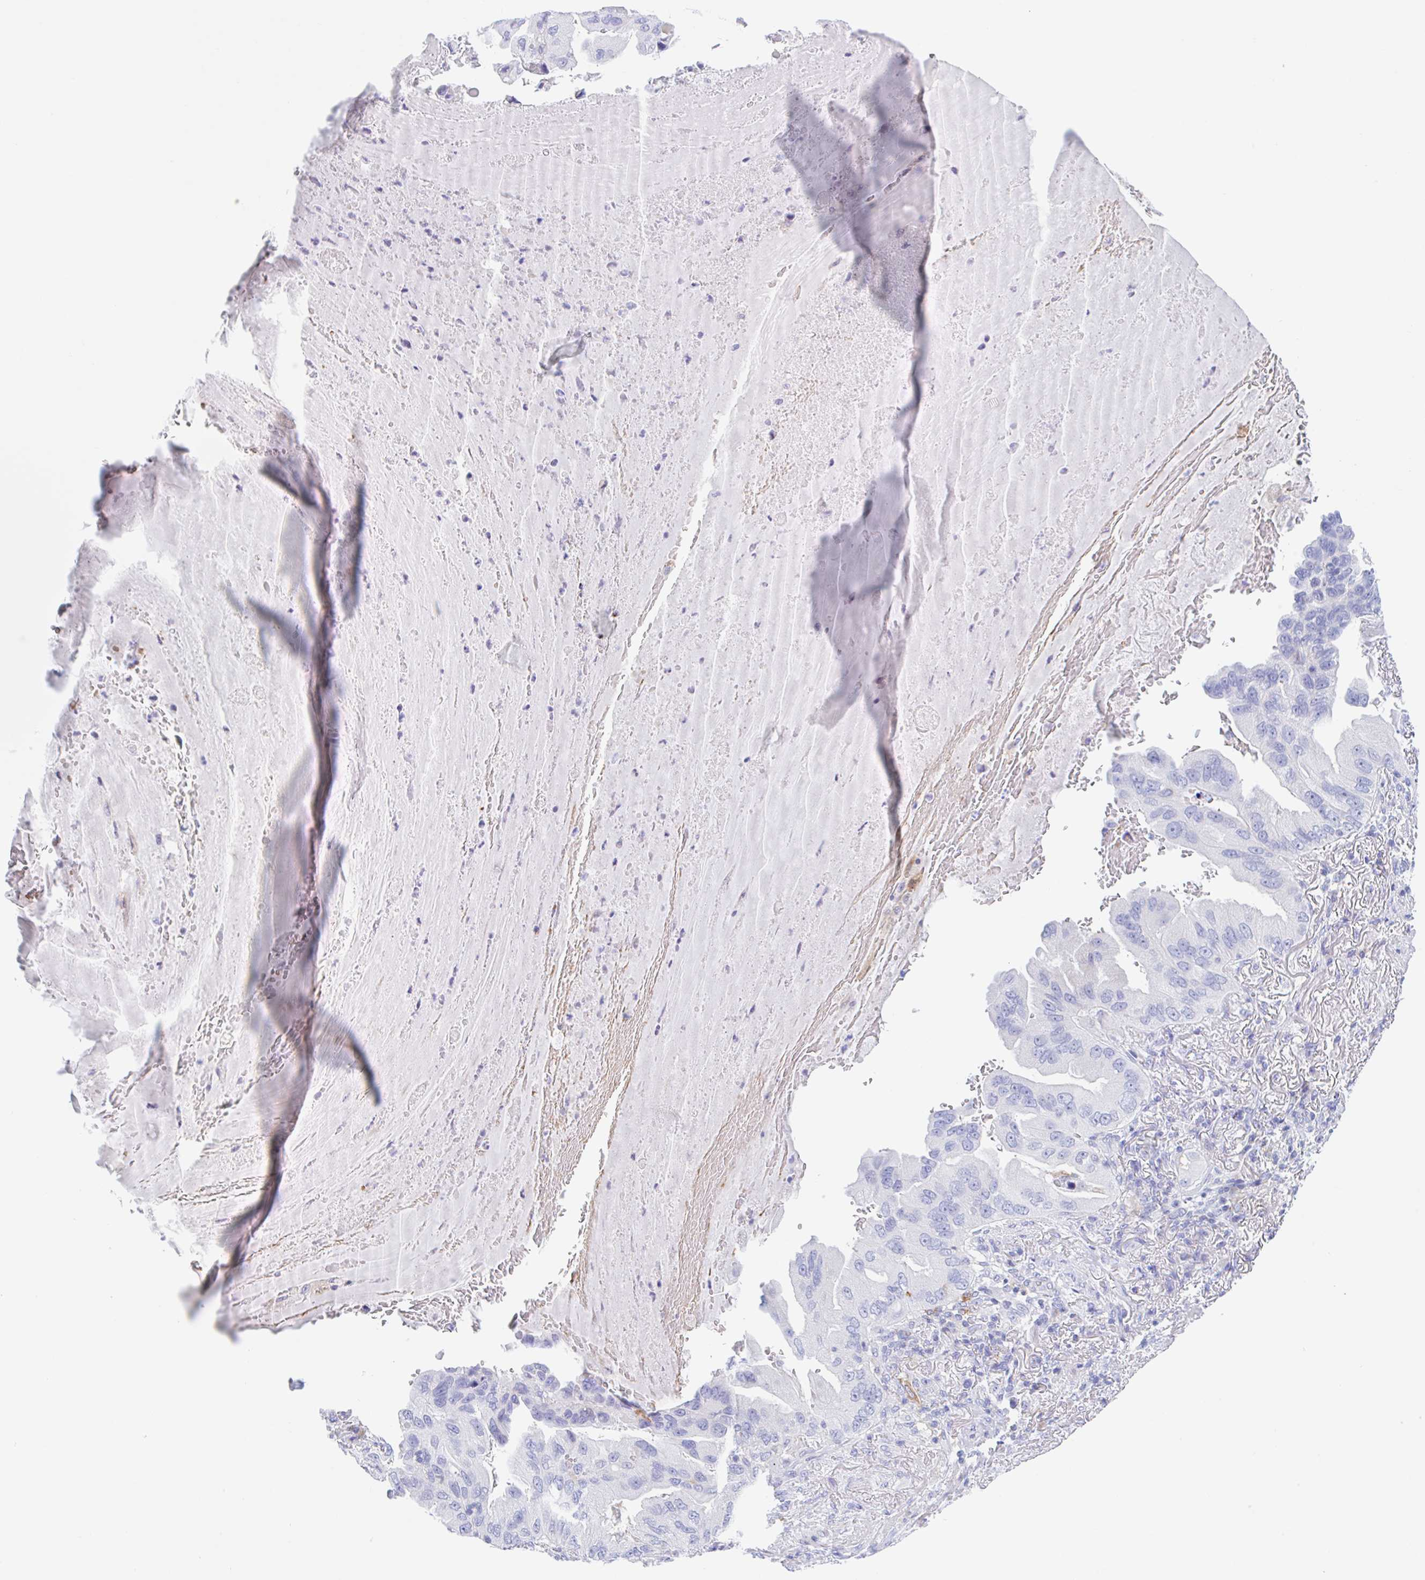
{"staining": {"intensity": "negative", "quantity": "none", "location": "none"}, "tissue": "lung cancer", "cell_type": "Tumor cells", "image_type": "cancer", "snomed": [{"axis": "morphology", "description": "Adenocarcinoma, NOS"}, {"axis": "topography", "description": "Lung"}], "caption": "An immunohistochemistry (IHC) micrograph of adenocarcinoma (lung) is shown. There is no staining in tumor cells of adenocarcinoma (lung). Brightfield microscopy of immunohistochemistry stained with DAB (3,3'-diaminobenzidine) (brown) and hematoxylin (blue), captured at high magnification.", "gene": "ANKRD9", "patient": {"sex": "female", "age": 69}}